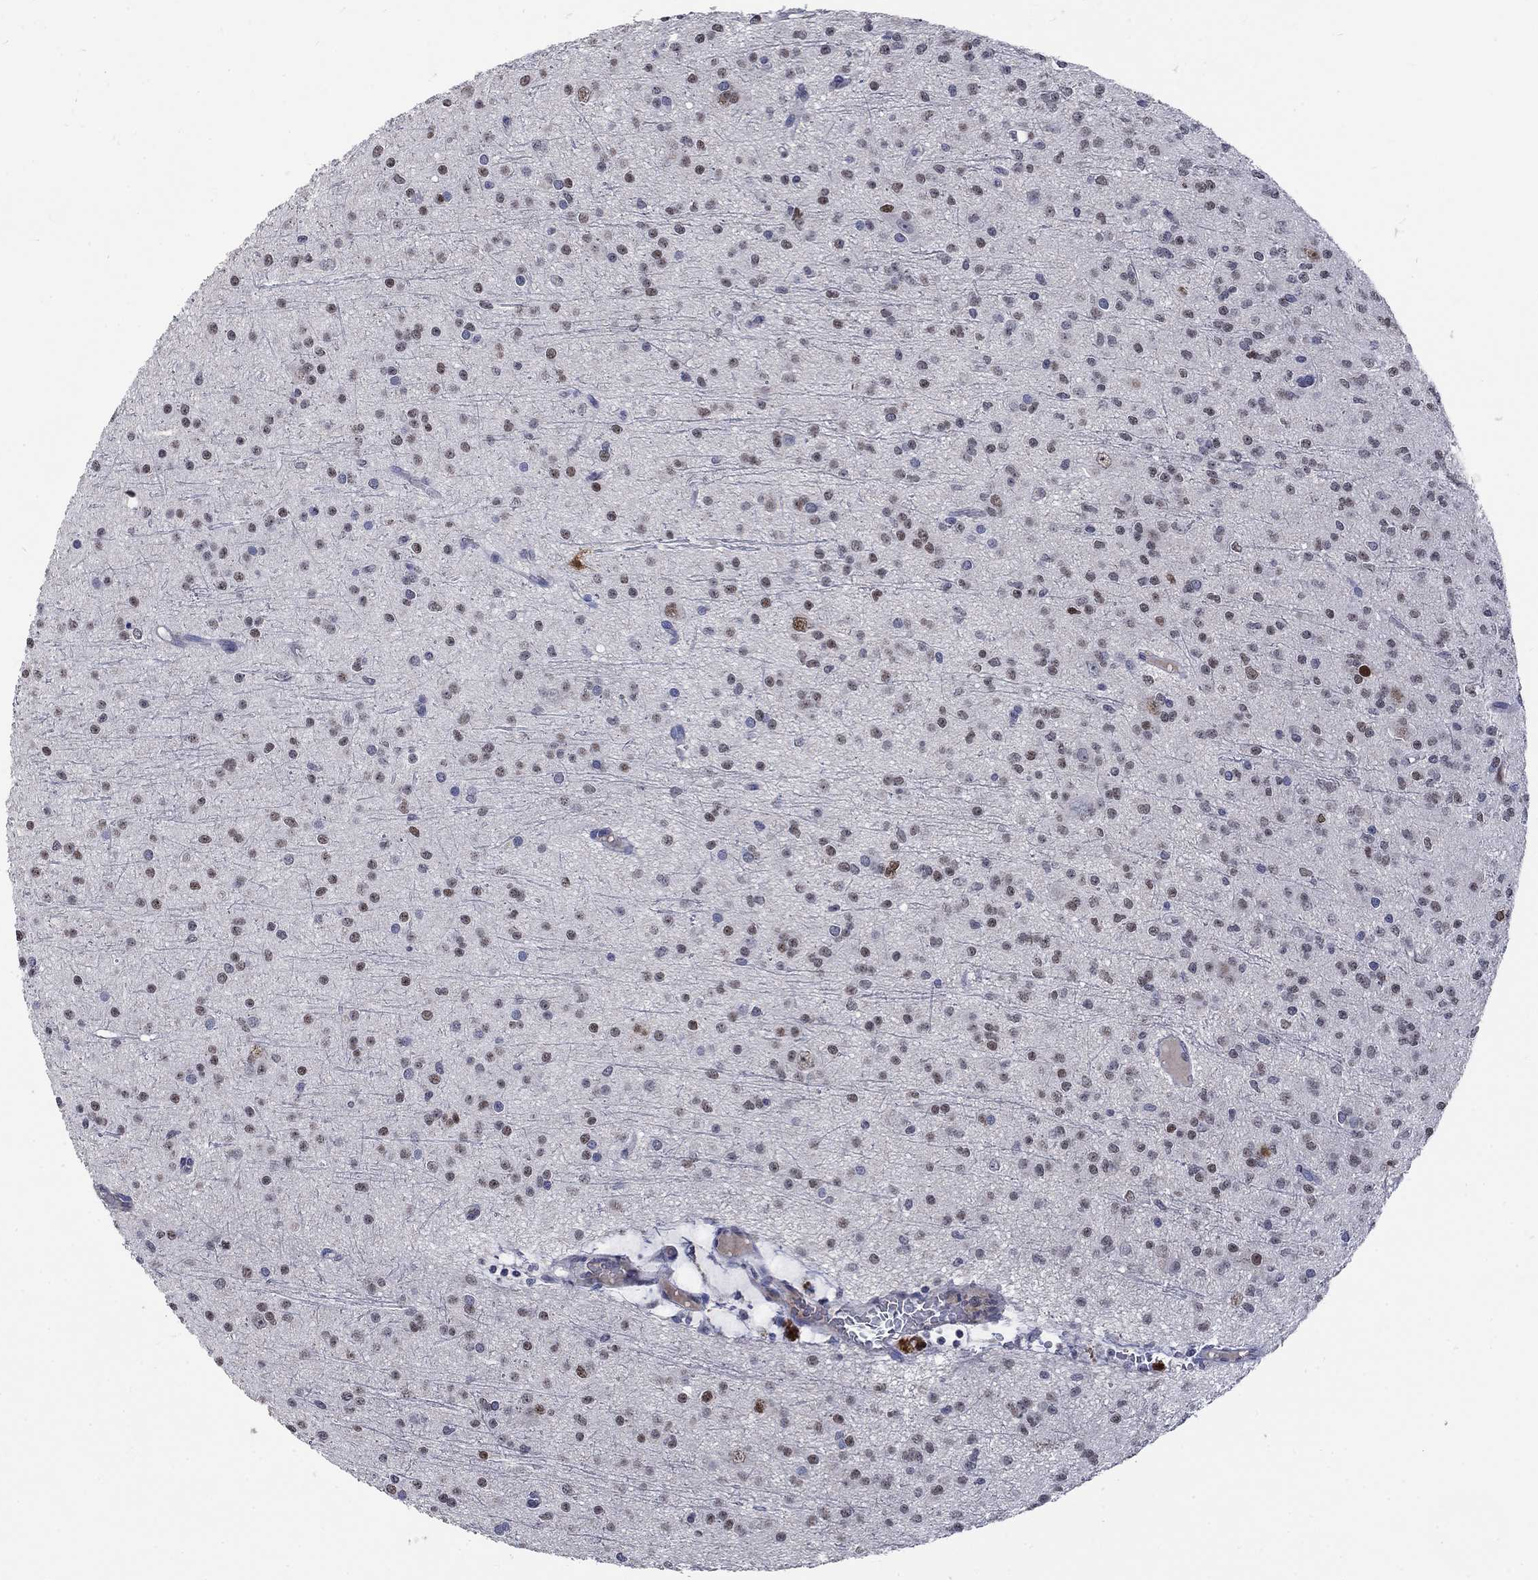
{"staining": {"intensity": "moderate", "quantity": "<25%", "location": "nuclear"}, "tissue": "glioma", "cell_type": "Tumor cells", "image_type": "cancer", "snomed": [{"axis": "morphology", "description": "Glioma, malignant, Low grade"}, {"axis": "topography", "description": "Brain"}], "caption": "Human glioma stained with a protein marker demonstrates moderate staining in tumor cells.", "gene": "ZBTB18", "patient": {"sex": "male", "age": 27}}